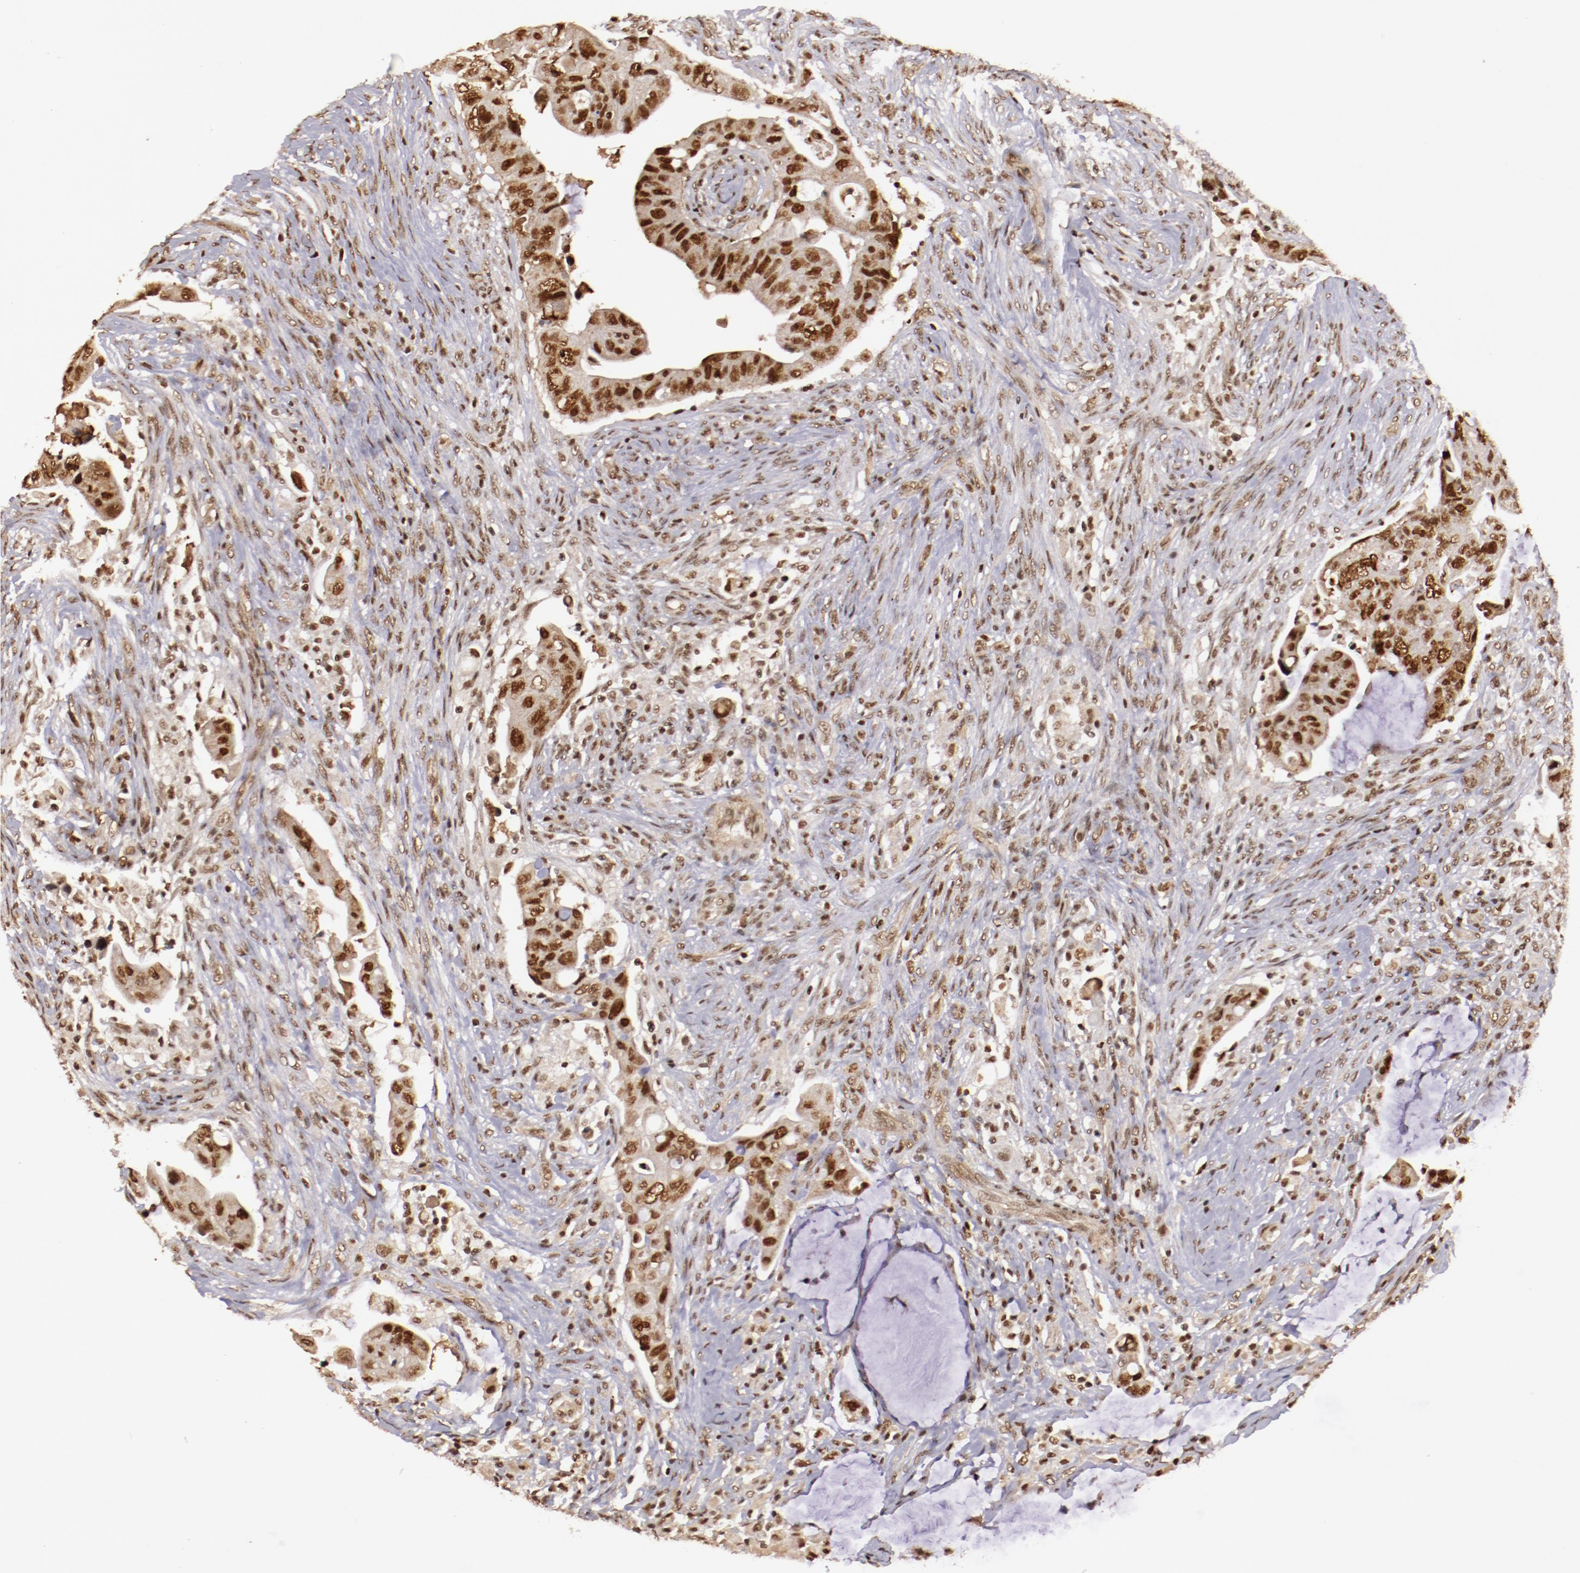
{"staining": {"intensity": "moderate", "quantity": ">75%", "location": "nuclear"}, "tissue": "colorectal cancer", "cell_type": "Tumor cells", "image_type": "cancer", "snomed": [{"axis": "morphology", "description": "Adenocarcinoma, NOS"}, {"axis": "topography", "description": "Rectum"}], "caption": "Moderate nuclear positivity is present in about >75% of tumor cells in adenocarcinoma (colorectal).", "gene": "STAG2", "patient": {"sex": "female", "age": 71}}